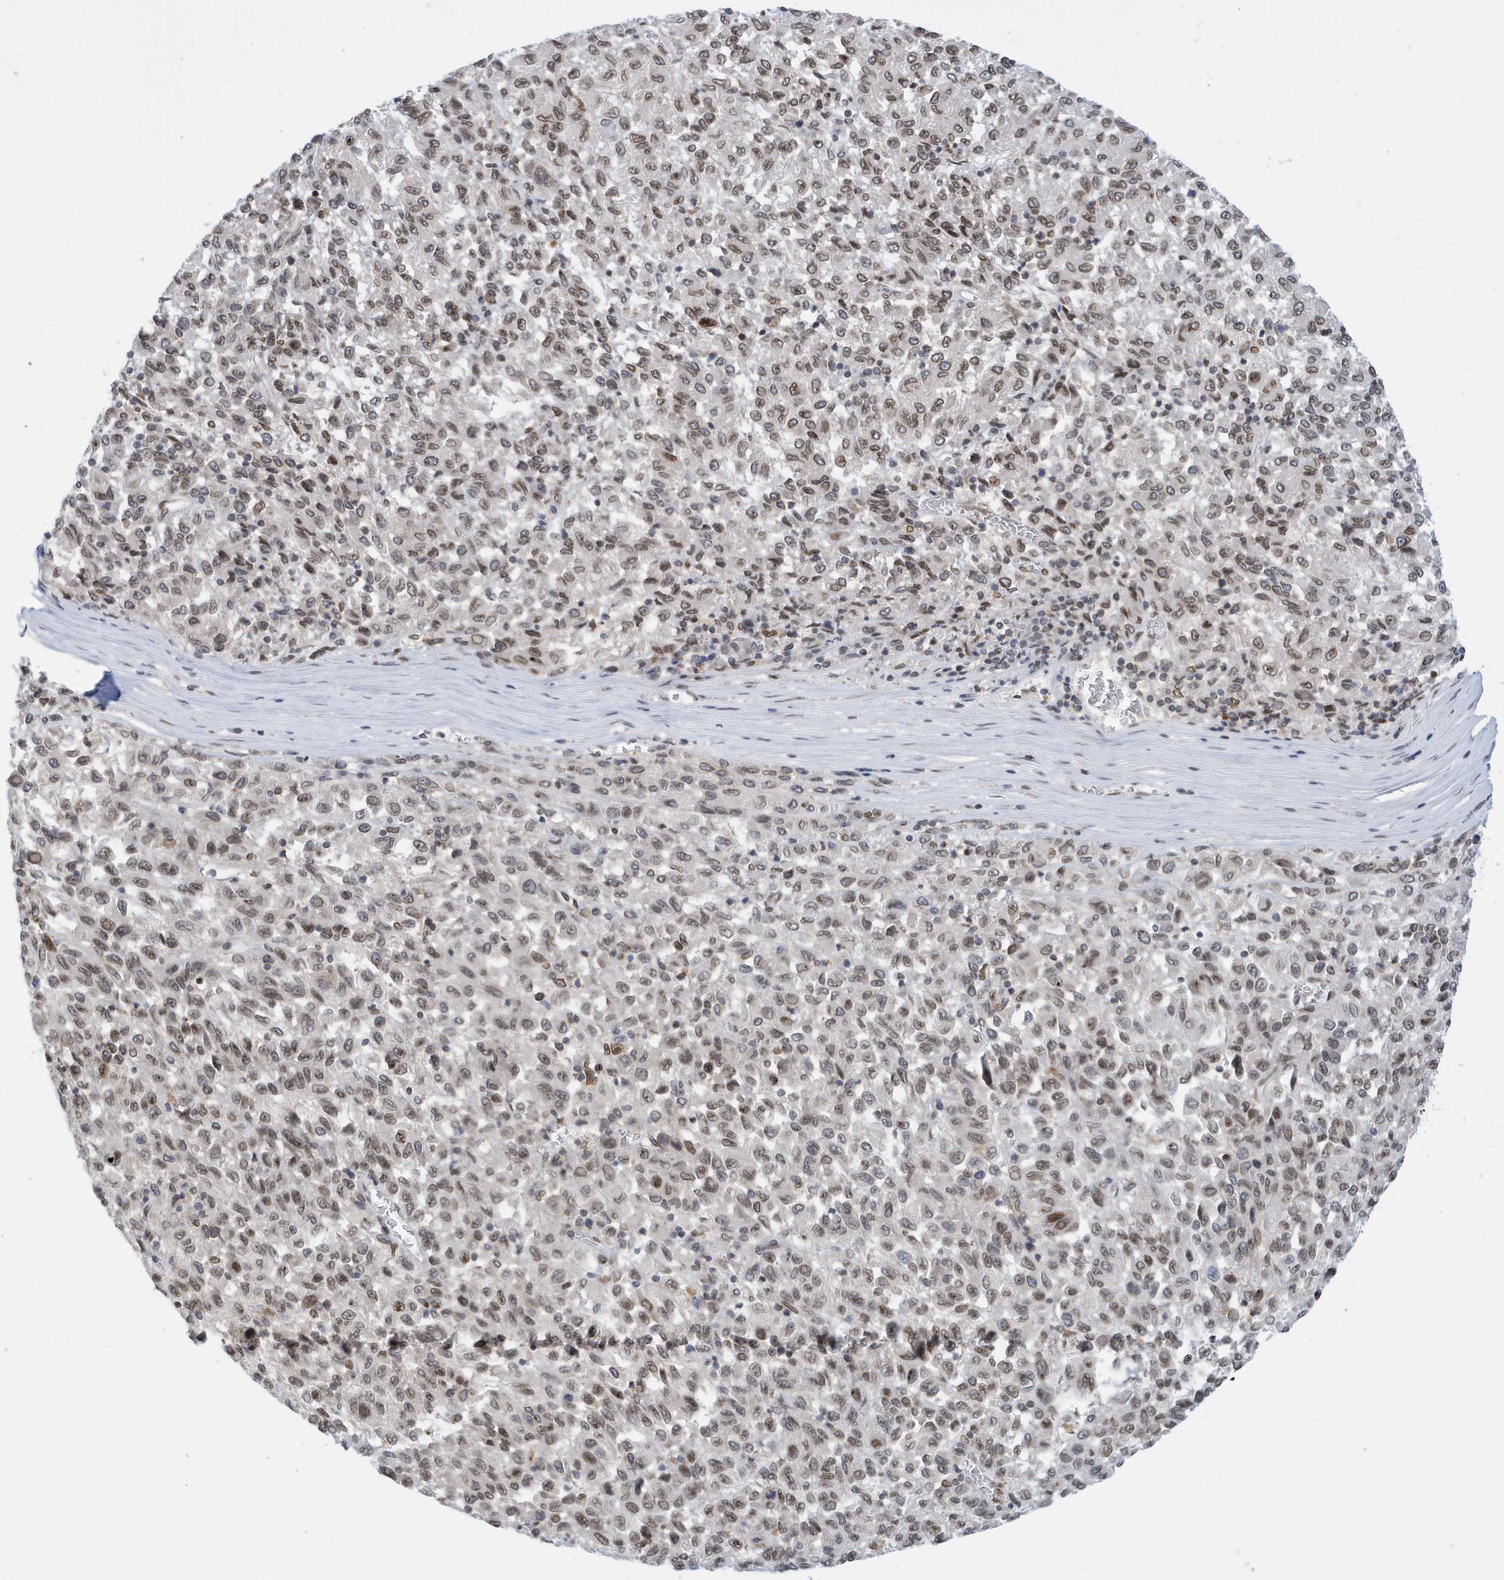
{"staining": {"intensity": "moderate", "quantity": ">75%", "location": "nuclear"}, "tissue": "melanoma", "cell_type": "Tumor cells", "image_type": "cancer", "snomed": [{"axis": "morphology", "description": "Malignant melanoma, Metastatic site"}, {"axis": "topography", "description": "Lung"}], "caption": "There is medium levels of moderate nuclear expression in tumor cells of malignant melanoma (metastatic site), as demonstrated by immunohistochemical staining (brown color).", "gene": "PCYT1A", "patient": {"sex": "male", "age": 64}}